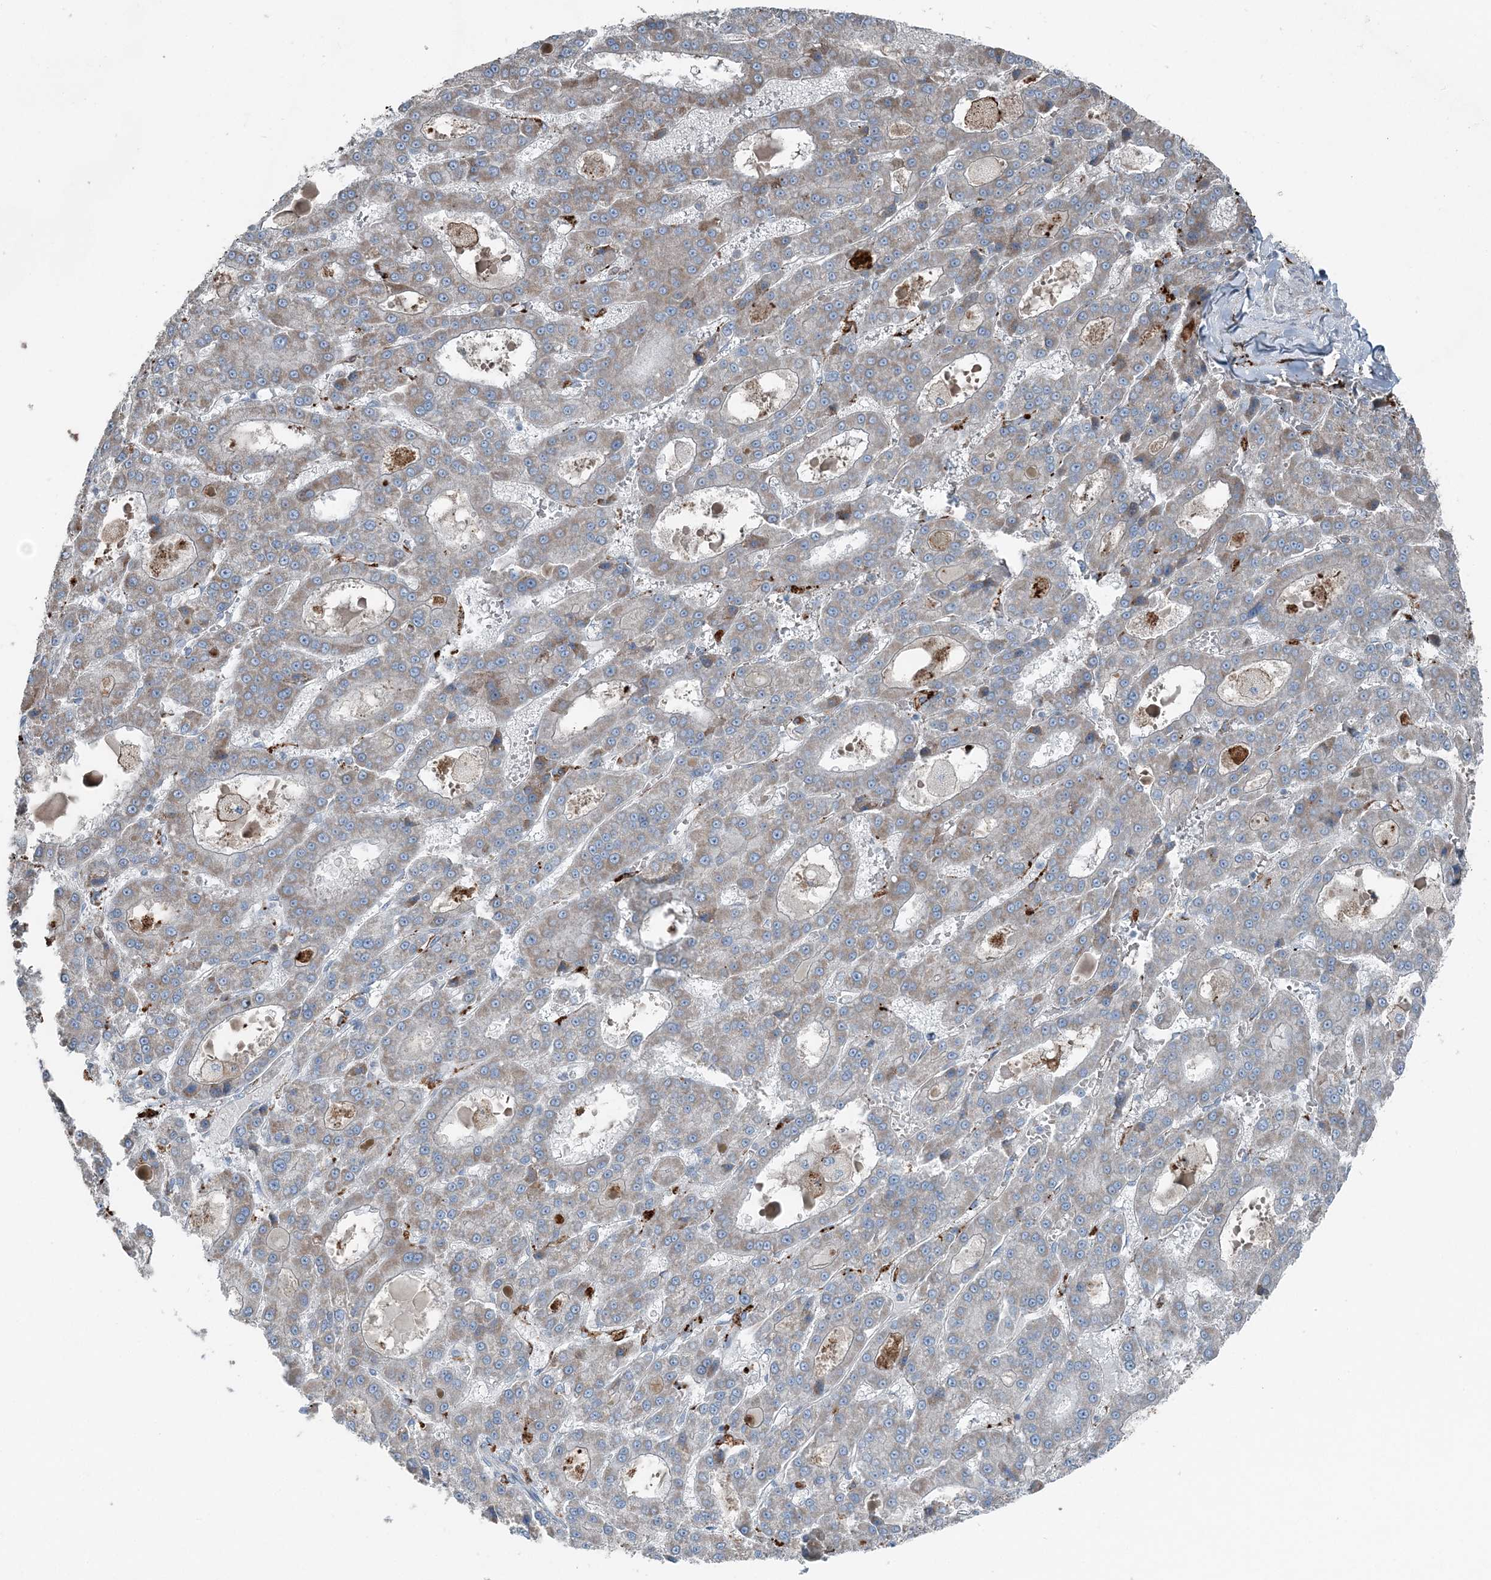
{"staining": {"intensity": "weak", "quantity": "25%-75%", "location": "cytoplasmic/membranous"}, "tissue": "liver cancer", "cell_type": "Tumor cells", "image_type": "cancer", "snomed": [{"axis": "morphology", "description": "Carcinoma, Hepatocellular, NOS"}, {"axis": "topography", "description": "Liver"}], "caption": "Immunohistochemical staining of hepatocellular carcinoma (liver) displays low levels of weak cytoplasmic/membranous positivity in about 25%-75% of tumor cells.", "gene": "KY", "patient": {"sex": "male", "age": 70}}